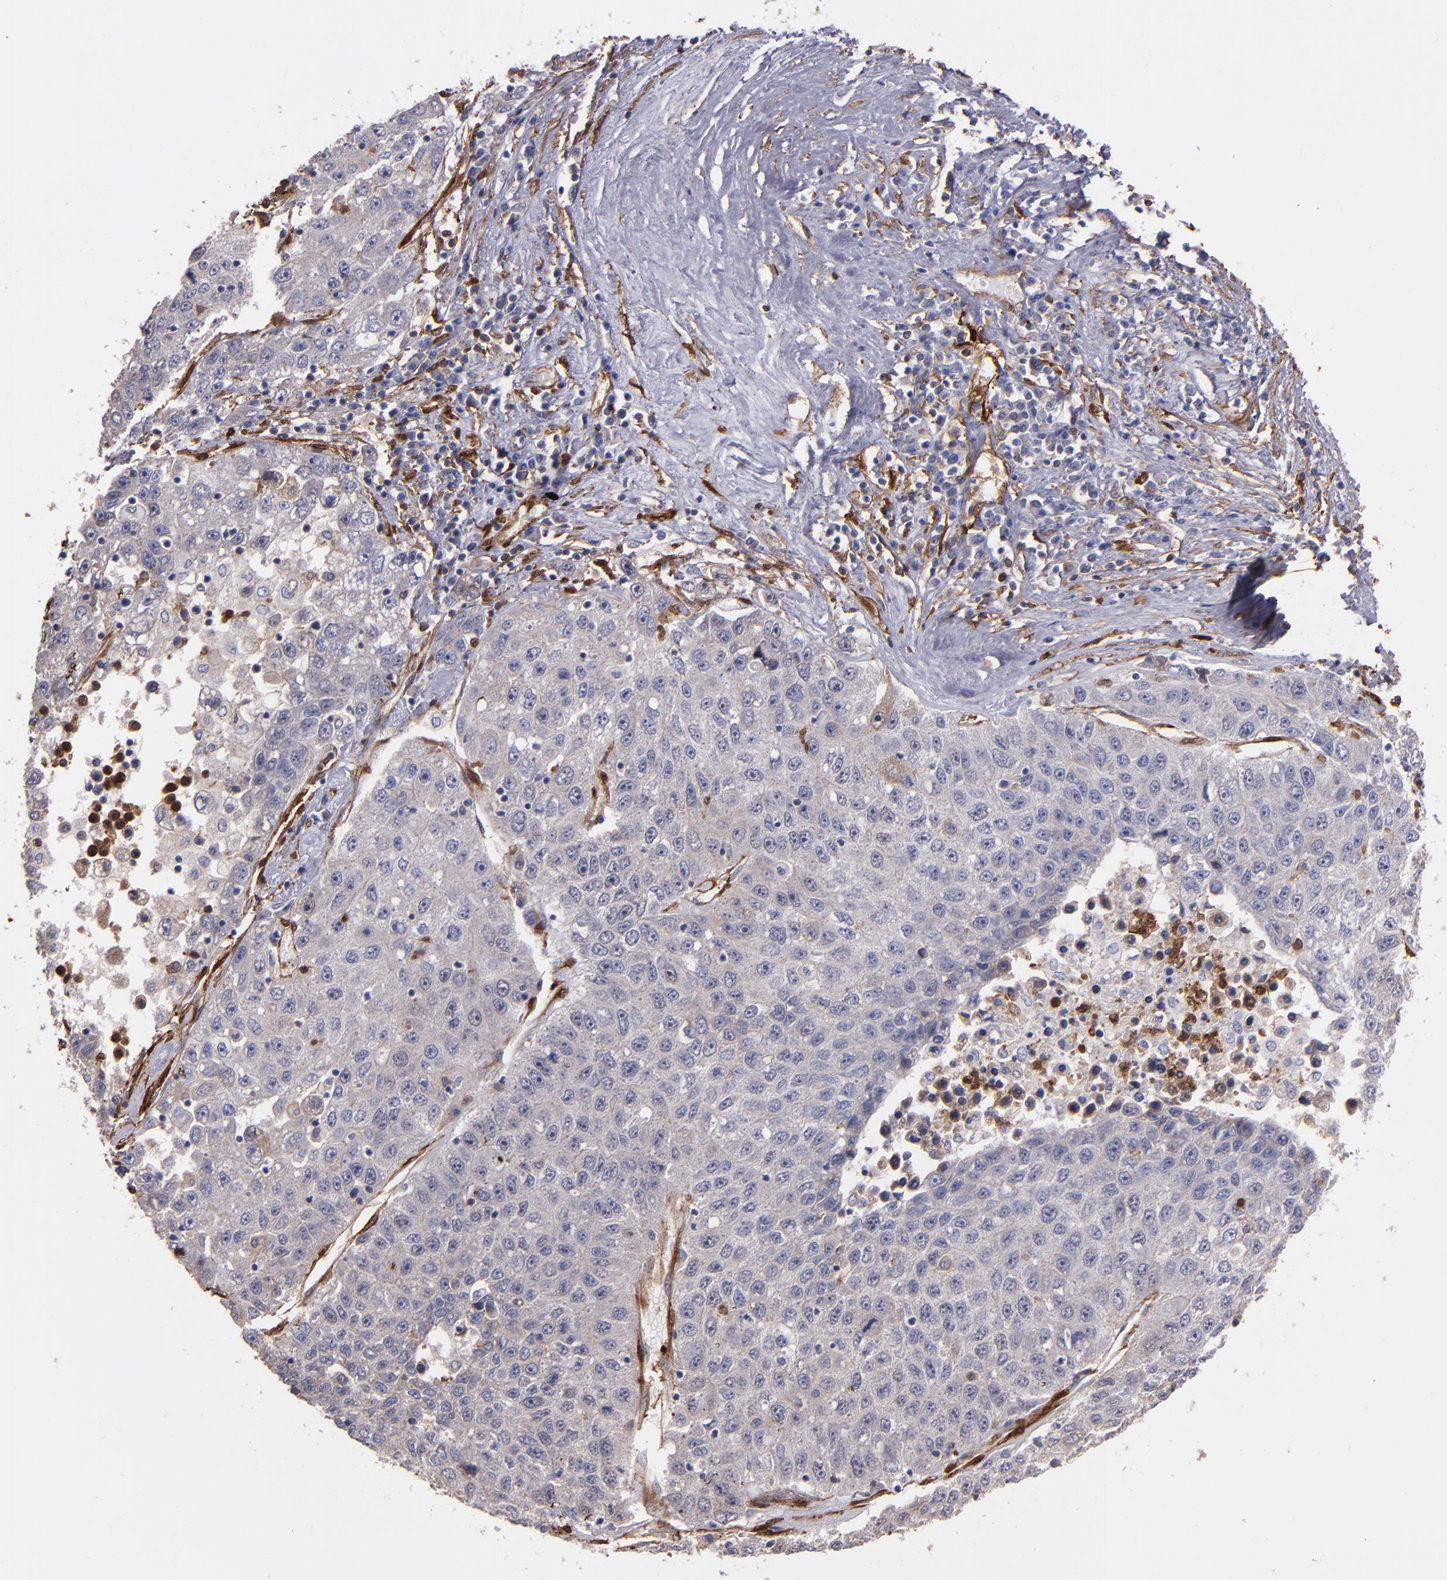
{"staining": {"intensity": "weak", "quantity": ">75%", "location": "cytoplasmic/membranous"}, "tissue": "liver cancer", "cell_type": "Tumor cells", "image_type": "cancer", "snomed": [{"axis": "morphology", "description": "Carcinoma, Hepatocellular, NOS"}, {"axis": "topography", "description": "Liver"}], "caption": "Brown immunohistochemical staining in liver hepatocellular carcinoma displays weak cytoplasmic/membranous positivity in about >75% of tumor cells.", "gene": "VCL", "patient": {"sex": "male", "age": 49}}